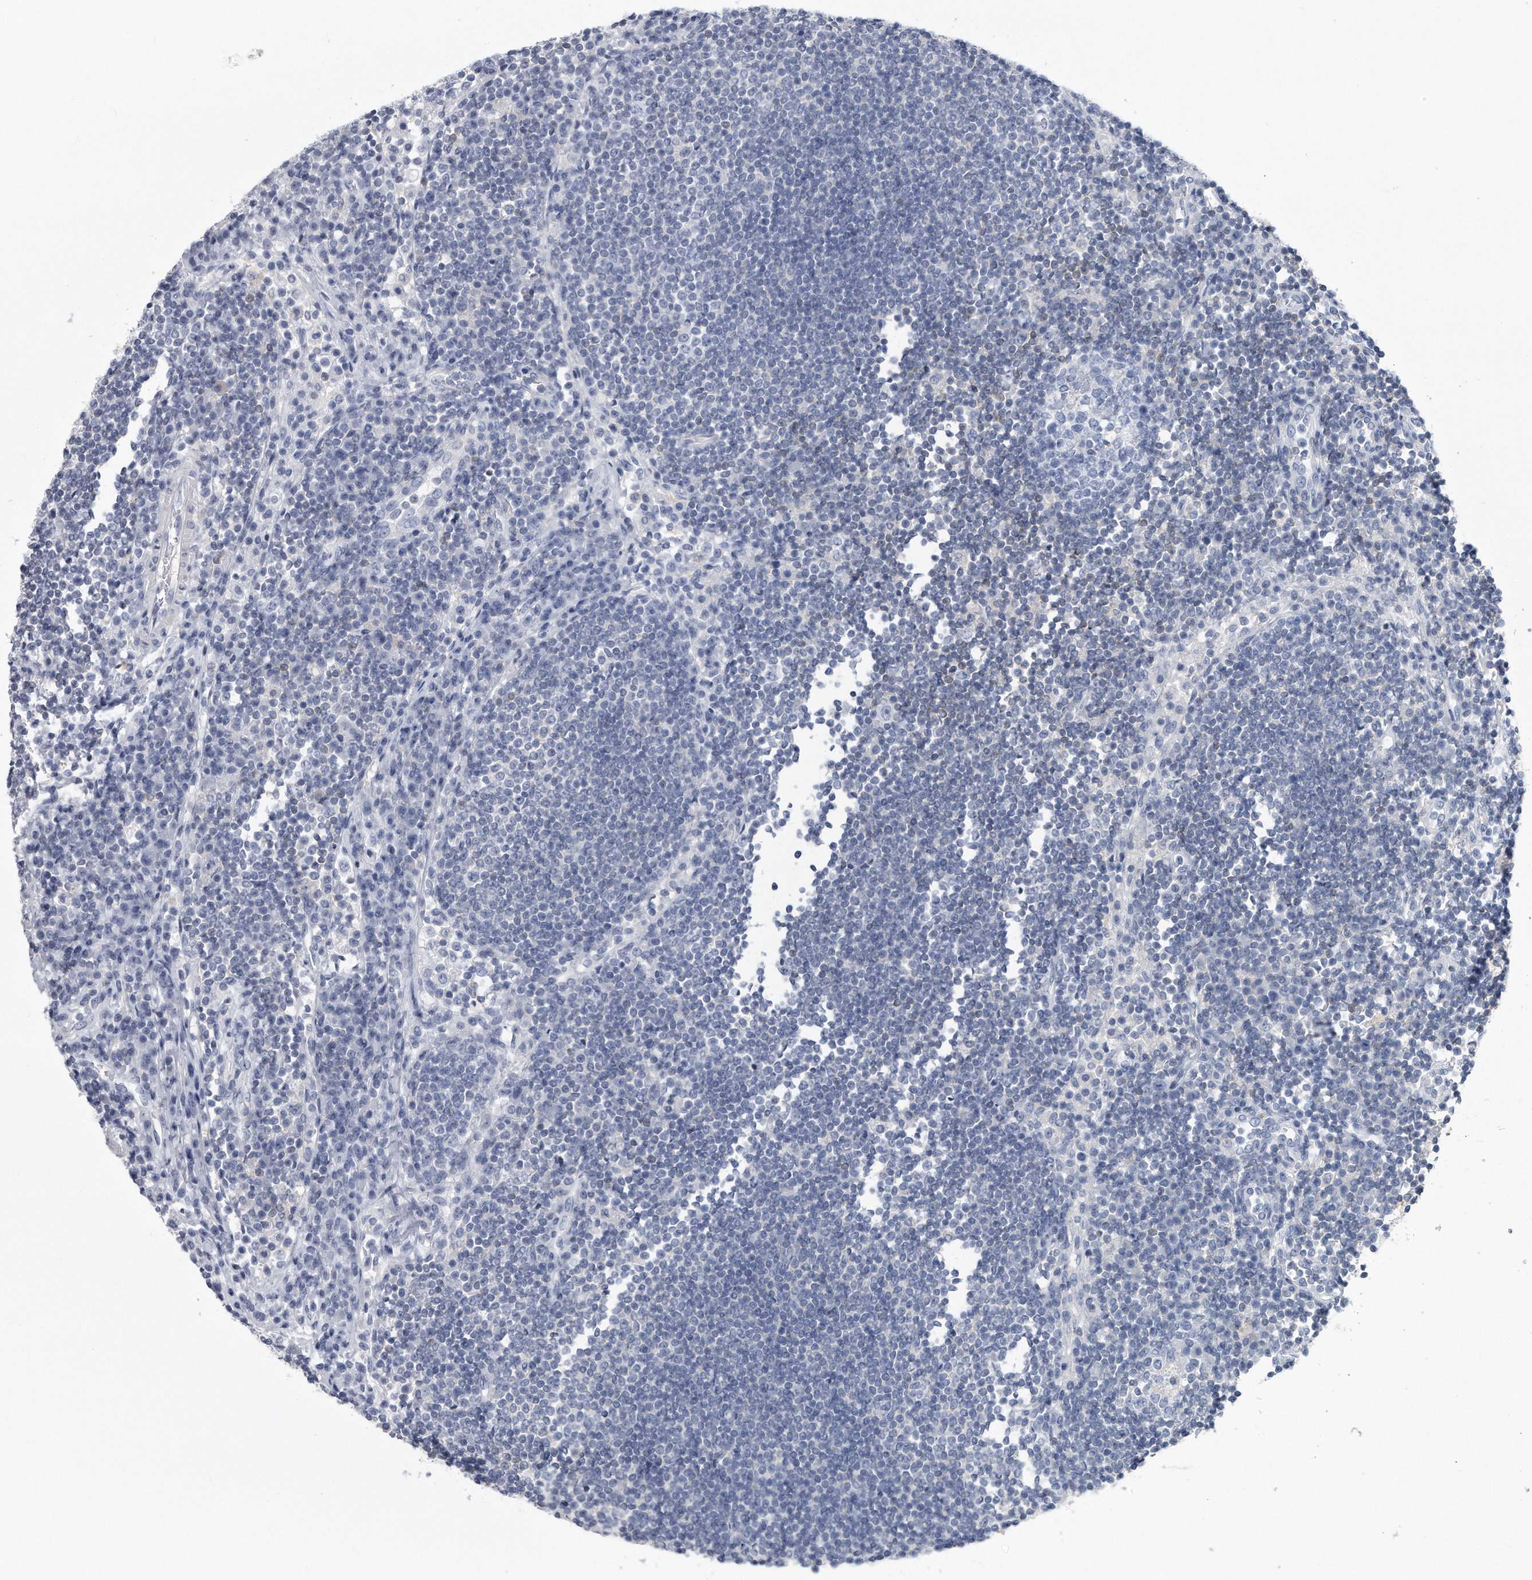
{"staining": {"intensity": "negative", "quantity": "none", "location": "none"}, "tissue": "lymph node", "cell_type": "Germinal center cells", "image_type": "normal", "snomed": [{"axis": "morphology", "description": "Normal tissue, NOS"}, {"axis": "topography", "description": "Lymph node"}], "caption": "This histopathology image is of unremarkable lymph node stained with immunohistochemistry (IHC) to label a protein in brown with the nuclei are counter-stained blue. There is no expression in germinal center cells. (Immunohistochemistry, brightfield microscopy, high magnification).", "gene": "PYGB", "patient": {"sex": "female", "age": 53}}